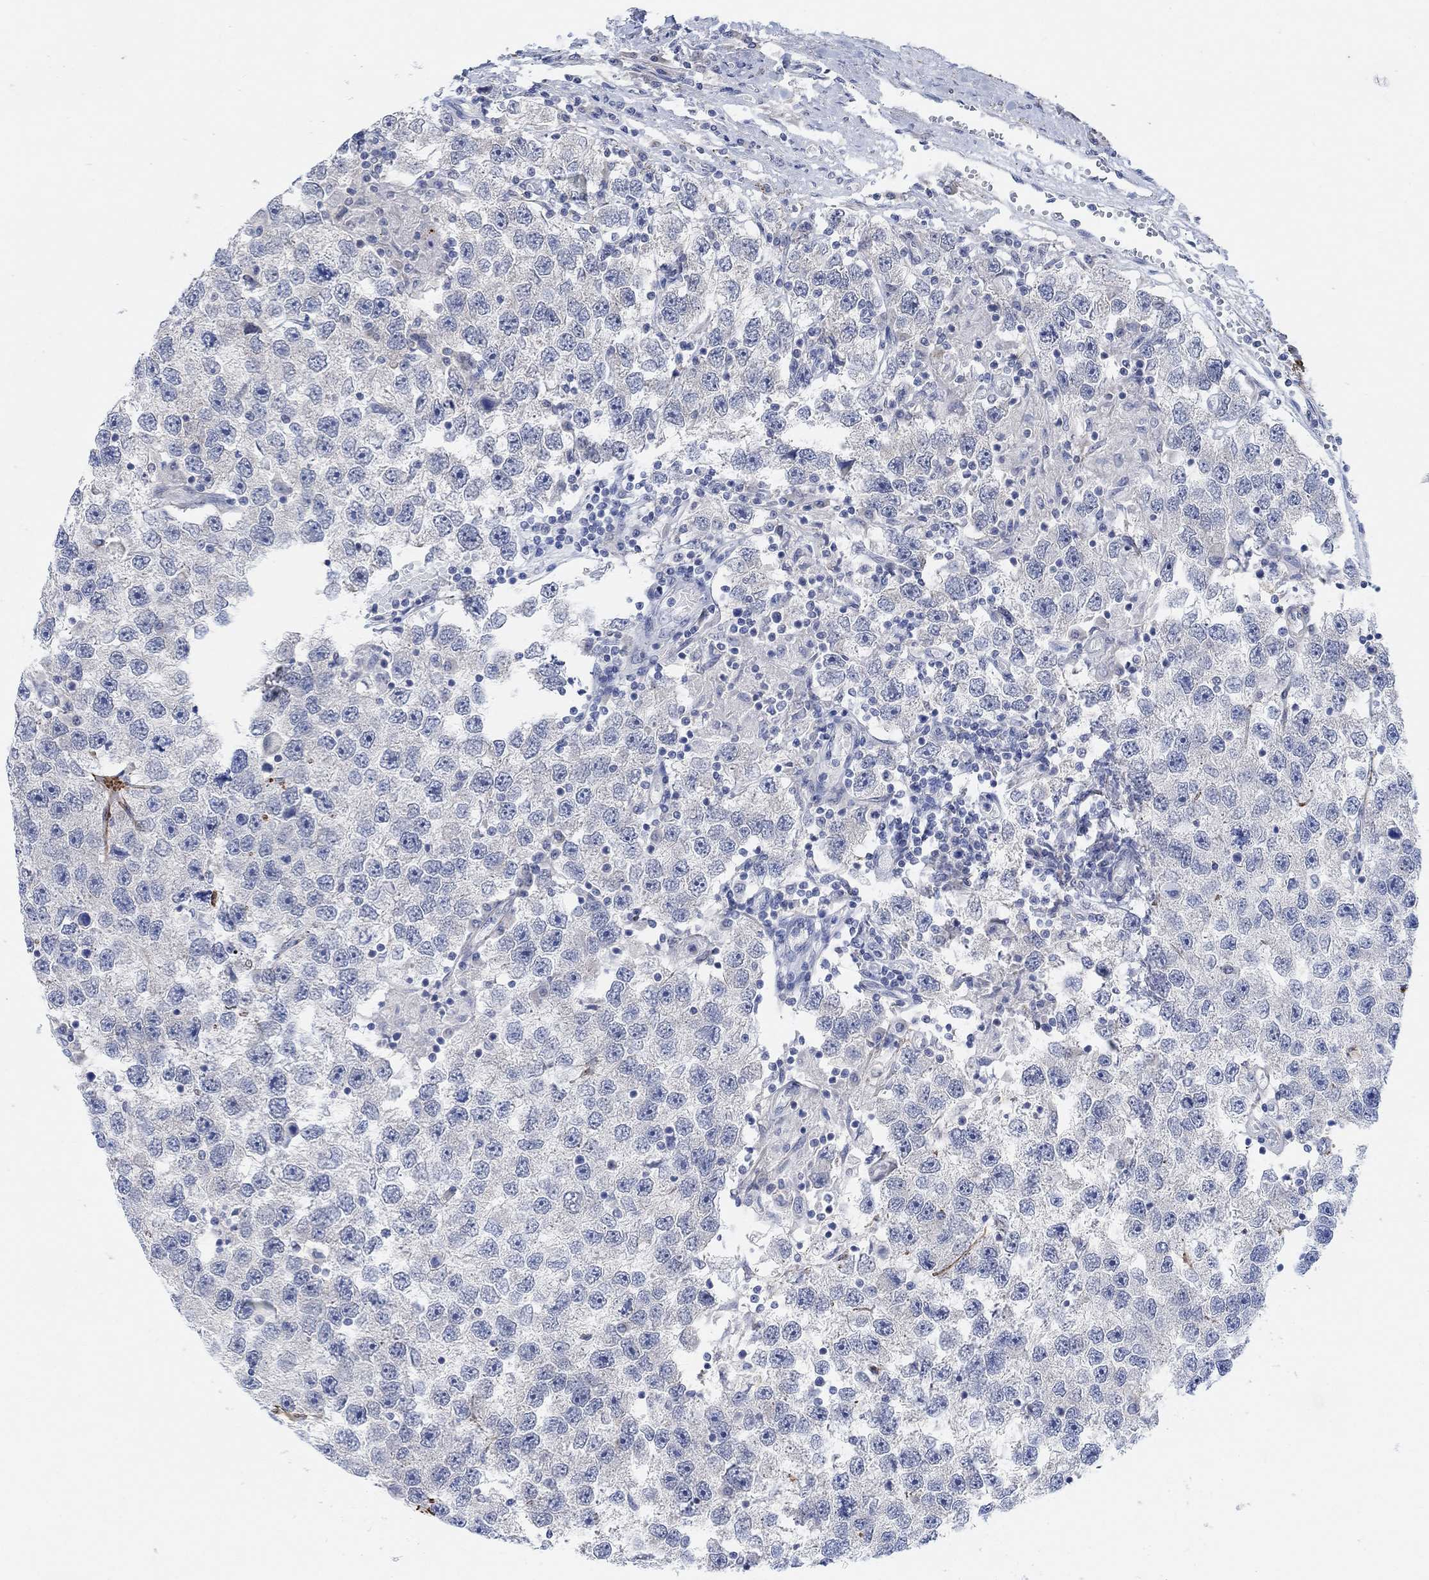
{"staining": {"intensity": "negative", "quantity": "none", "location": "none"}, "tissue": "testis cancer", "cell_type": "Tumor cells", "image_type": "cancer", "snomed": [{"axis": "morphology", "description": "Seminoma, NOS"}, {"axis": "topography", "description": "Testis"}], "caption": "An IHC micrograph of testis cancer (seminoma) is shown. There is no staining in tumor cells of testis cancer (seminoma).", "gene": "RIMS1", "patient": {"sex": "male", "age": 26}}